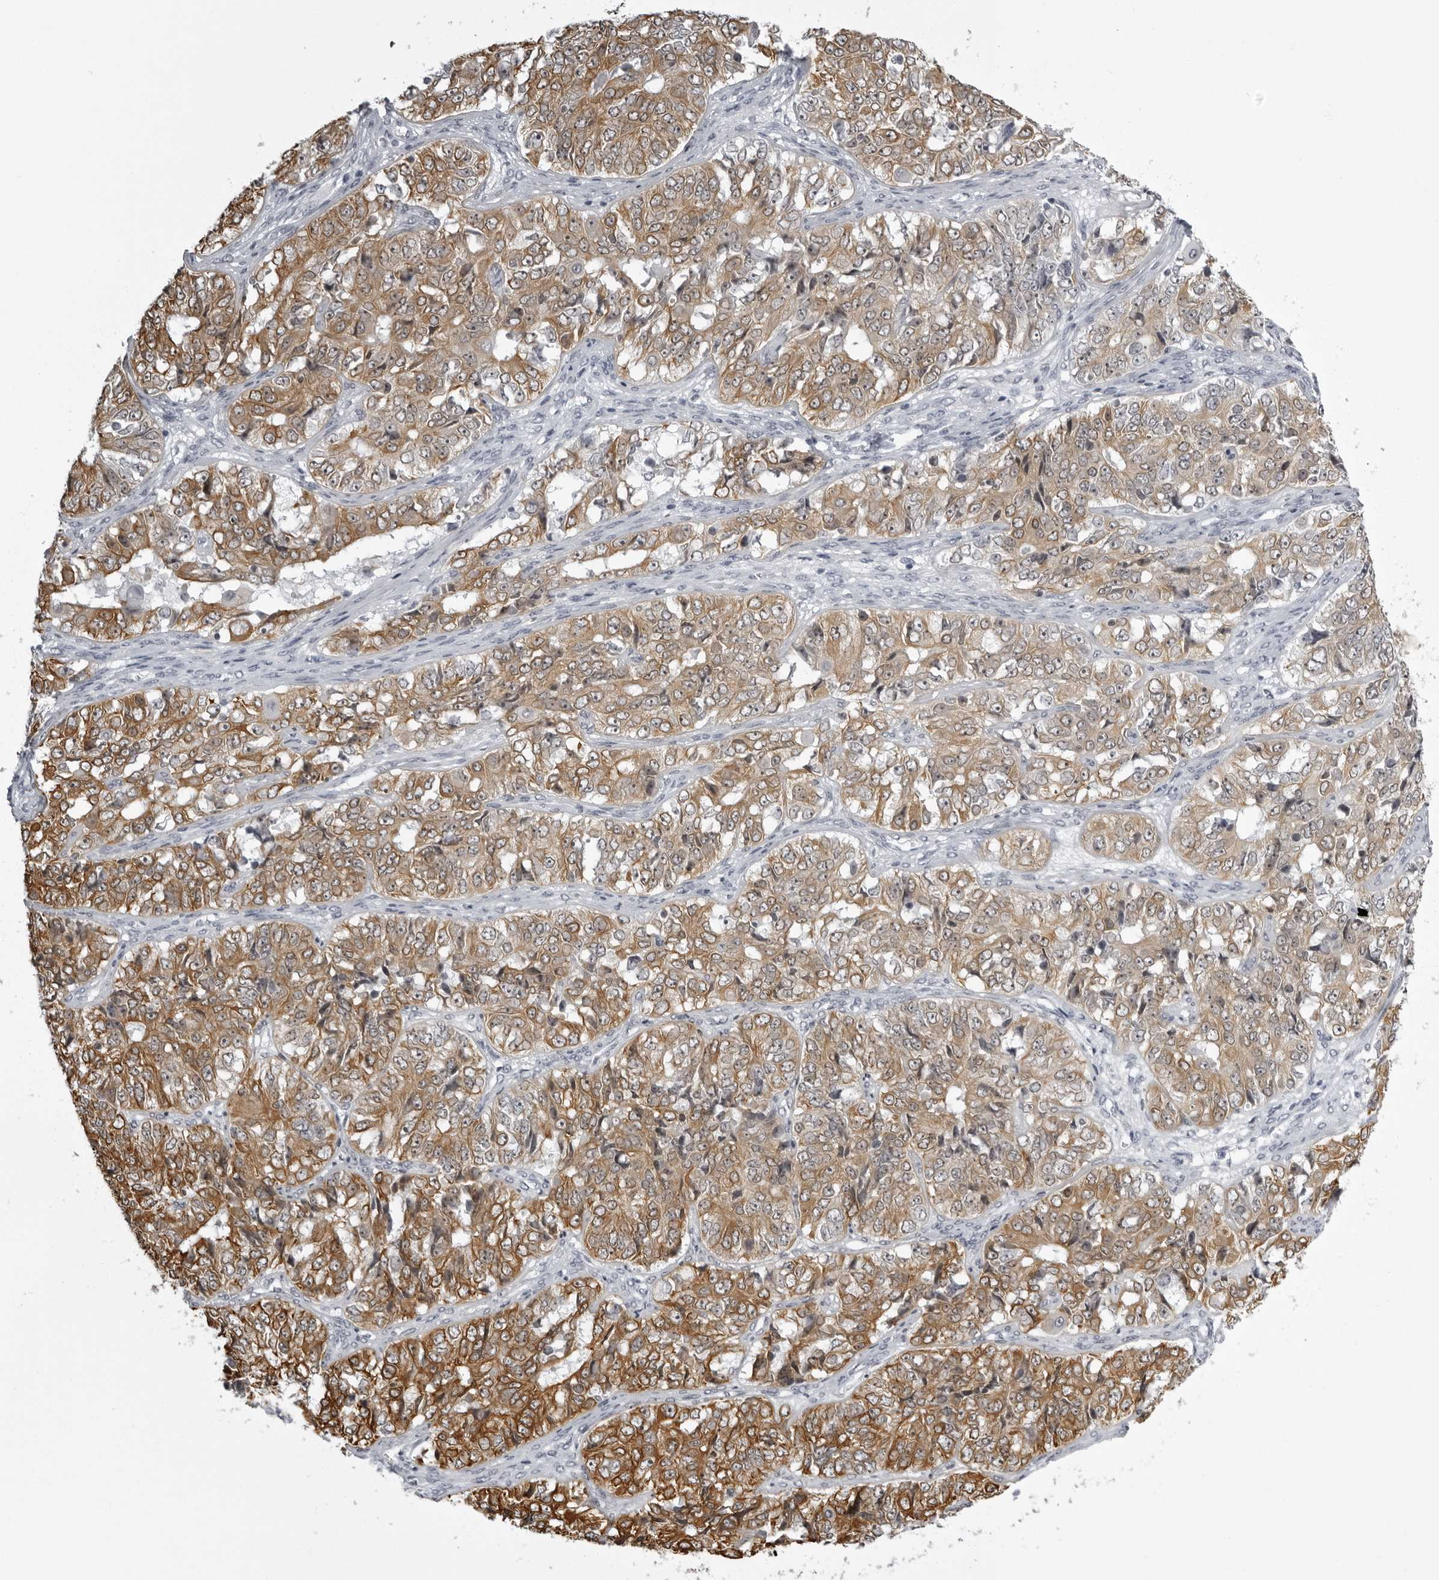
{"staining": {"intensity": "moderate", "quantity": ">75%", "location": "cytoplasmic/membranous"}, "tissue": "ovarian cancer", "cell_type": "Tumor cells", "image_type": "cancer", "snomed": [{"axis": "morphology", "description": "Carcinoma, endometroid"}, {"axis": "topography", "description": "Ovary"}], "caption": "Immunohistochemistry (IHC) of human ovarian cancer displays medium levels of moderate cytoplasmic/membranous staining in about >75% of tumor cells.", "gene": "UROD", "patient": {"sex": "female", "age": 51}}